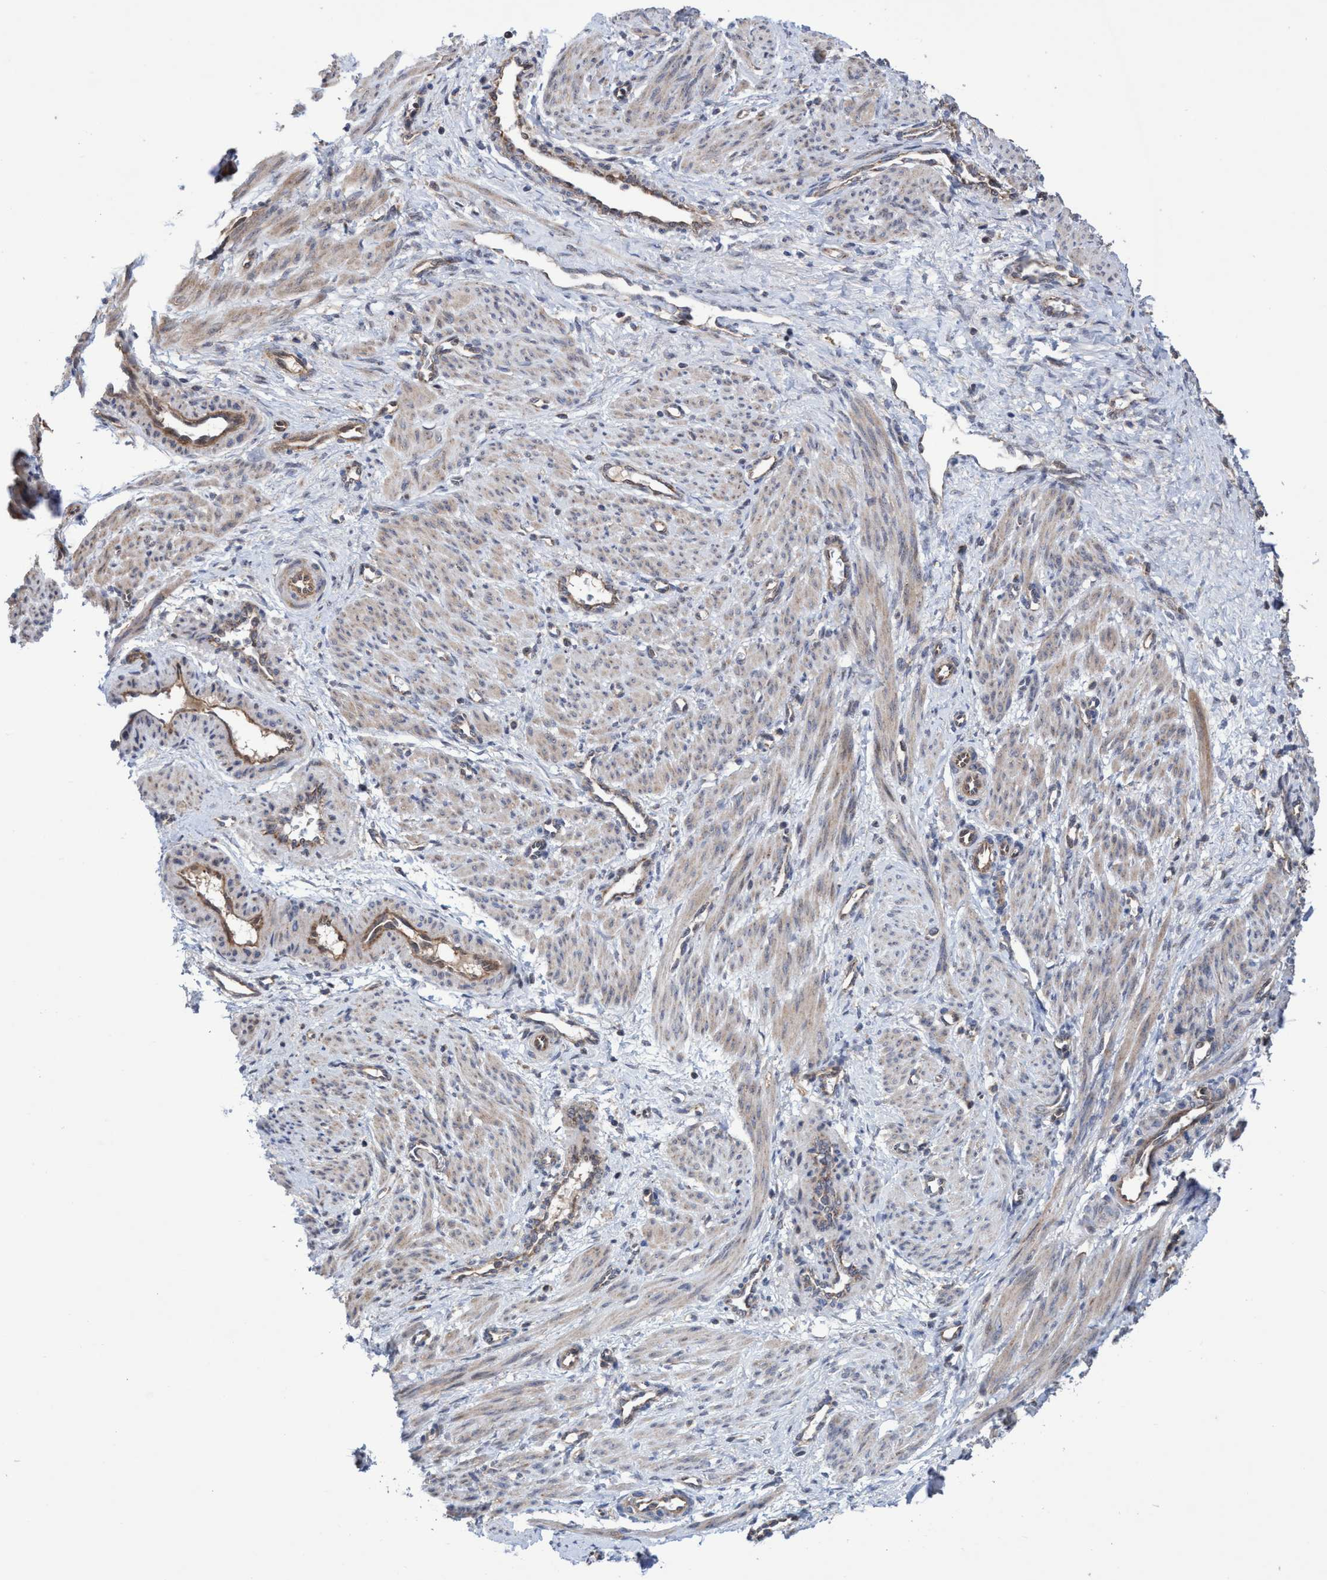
{"staining": {"intensity": "weak", "quantity": ">75%", "location": "cytoplasmic/membranous,nuclear"}, "tissue": "smooth muscle", "cell_type": "Smooth muscle cells", "image_type": "normal", "snomed": [{"axis": "morphology", "description": "Normal tissue, NOS"}, {"axis": "topography", "description": "Endometrium"}], "caption": "Immunohistochemistry (IHC) (DAB) staining of normal smooth muscle displays weak cytoplasmic/membranous,nuclear protein expression in about >75% of smooth muscle cells.", "gene": "P2RY14", "patient": {"sex": "female", "age": 33}}